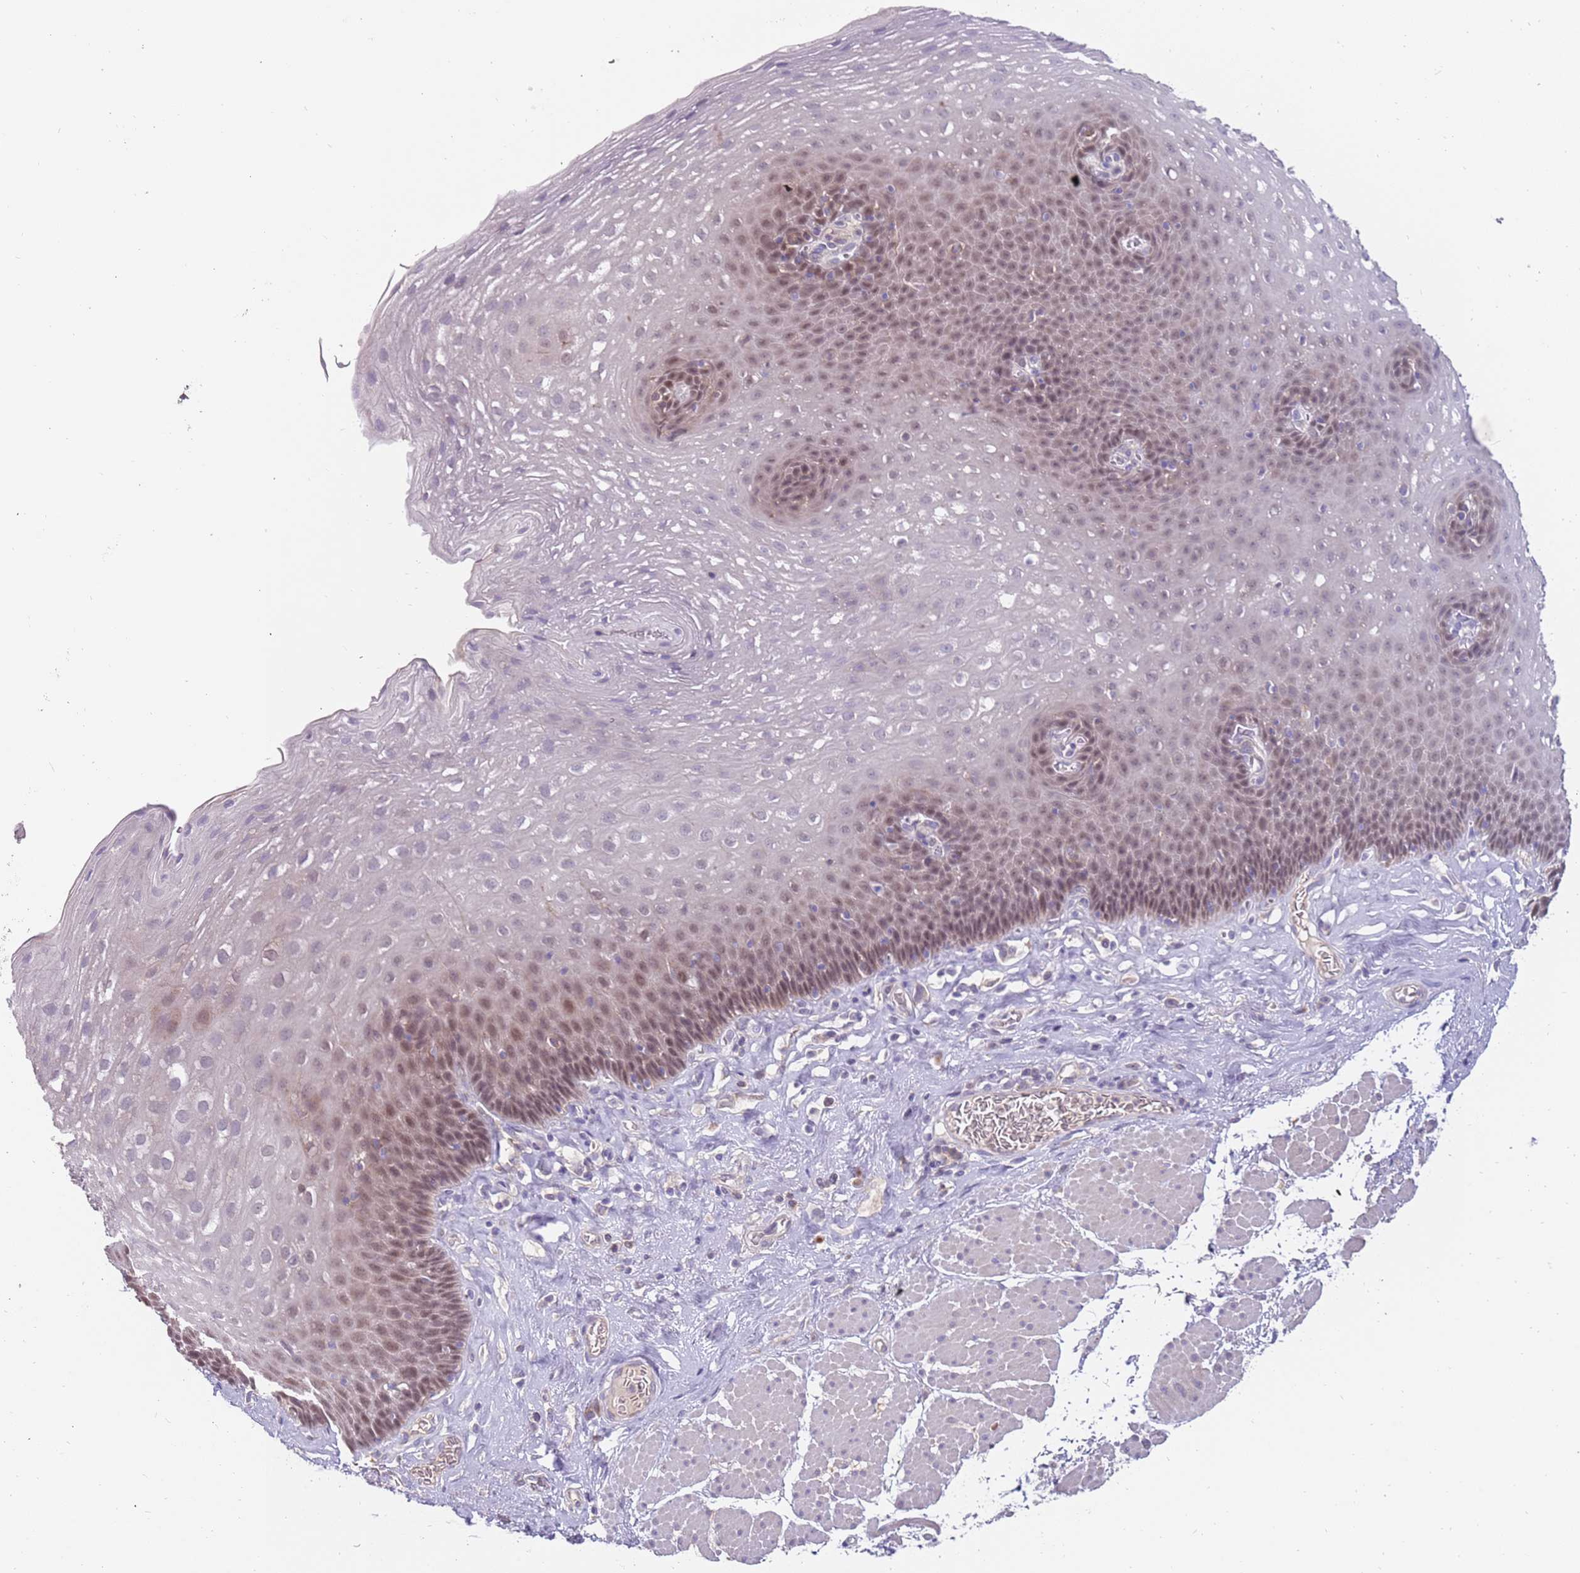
{"staining": {"intensity": "weak", "quantity": "25%-75%", "location": "nuclear"}, "tissue": "esophagus", "cell_type": "Squamous epithelial cells", "image_type": "normal", "snomed": [{"axis": "morphology", "description": "Normal tissue, NOS"}, {"axis": "topography", "description": "Esophagus"}], "caption": "Weak nuclear positivity for a protein is present in approximately 25%-75% of squamous epithelial cells of benign esophagus using IHC.", "gene": "ZNF746", "patient": {"sex": "female", "age": 66}}